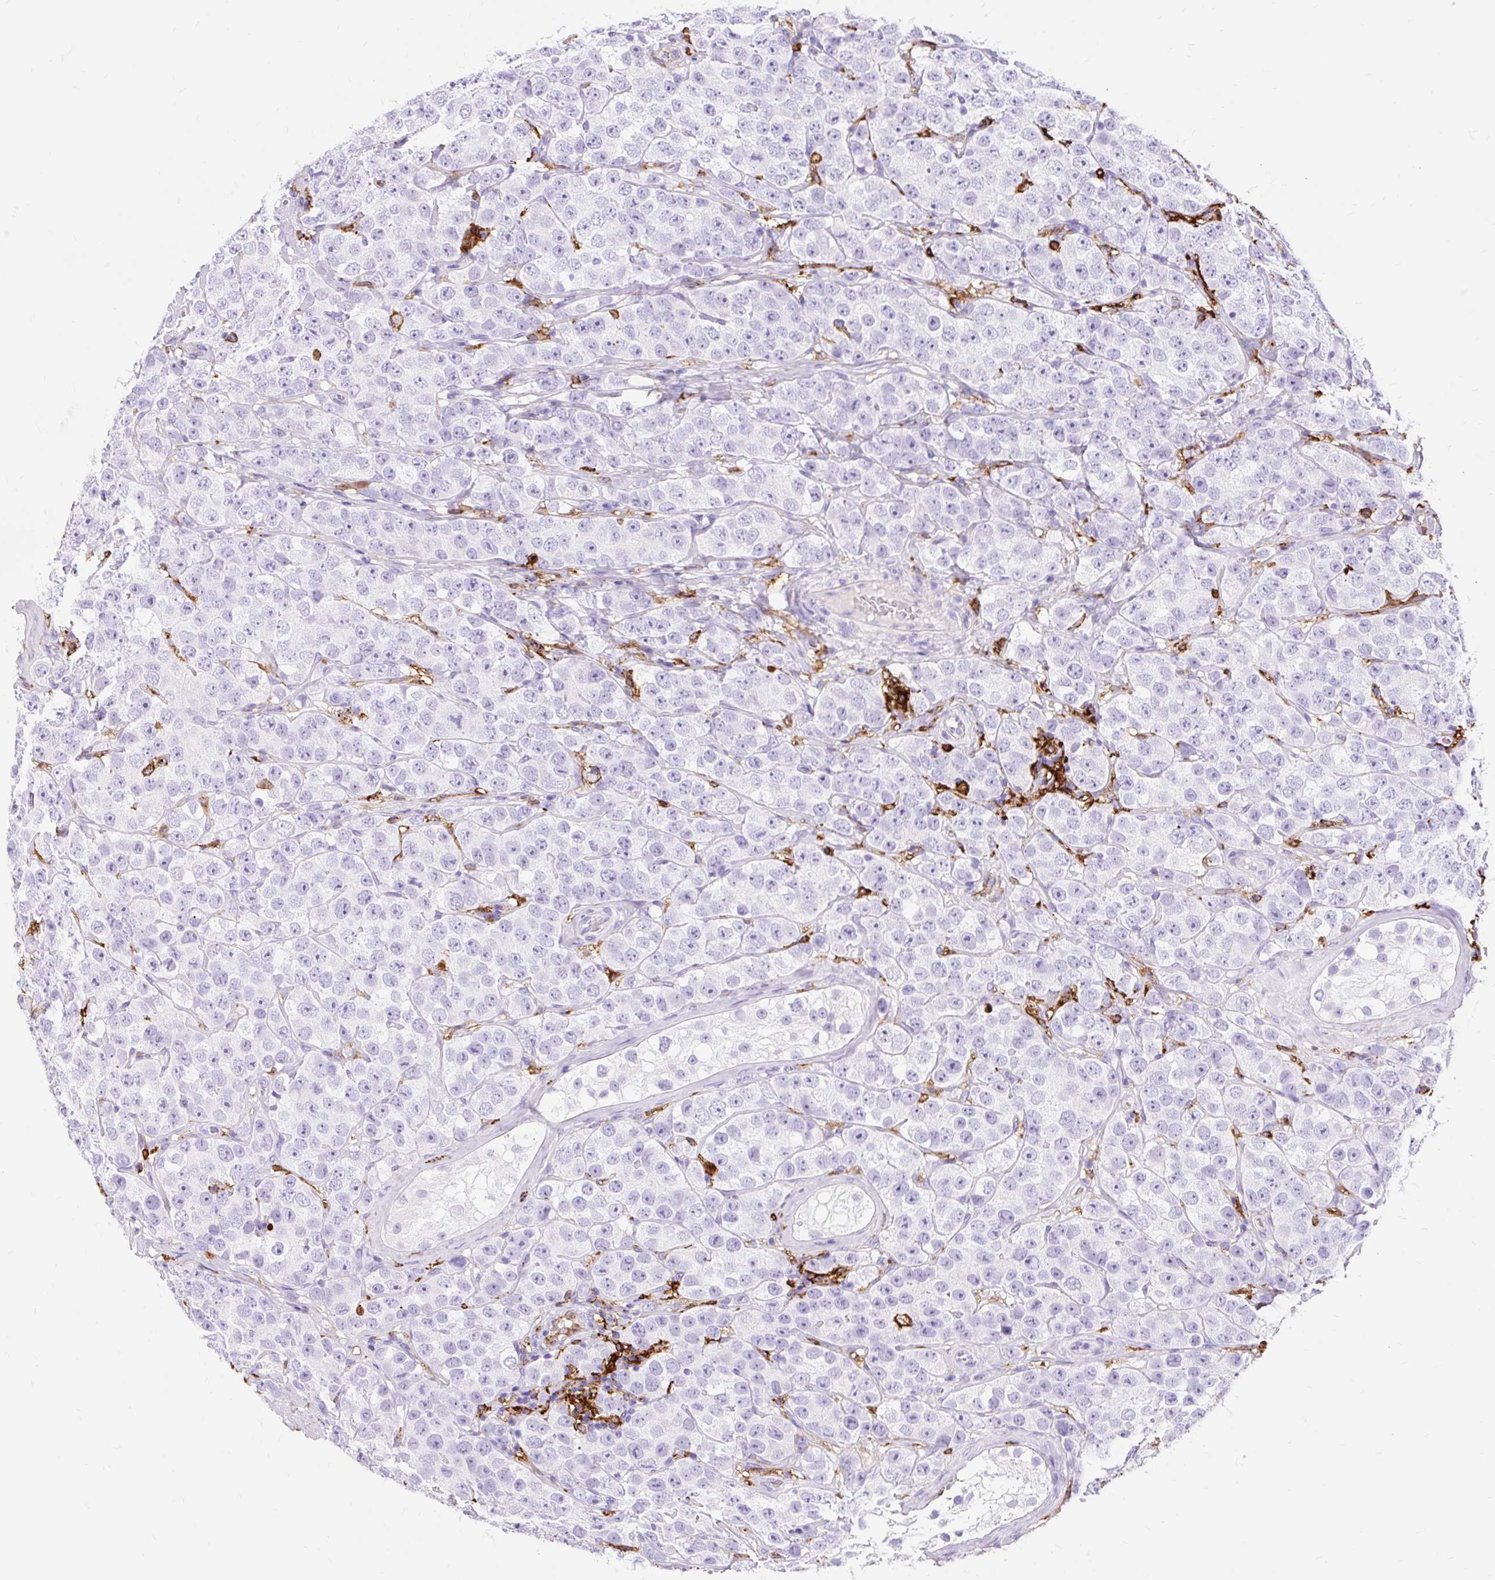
{"staining": {"intensity": "negative", "quantity": "none", "location": "none"}, "tissue": "testis cancer", "cell_type": "Tumor cells", "image_type": "cancer", "snomed": [{"axis": "morphology", "description": "Seminoma, NOS"}, {"axis": "topography", "description": "Testis"}], "caption": "Tumor cells are negative for brown protein staining in testis seminoma.", "gene": "HLA-DRA", "patient": {"sex": "male", "age": 28}}